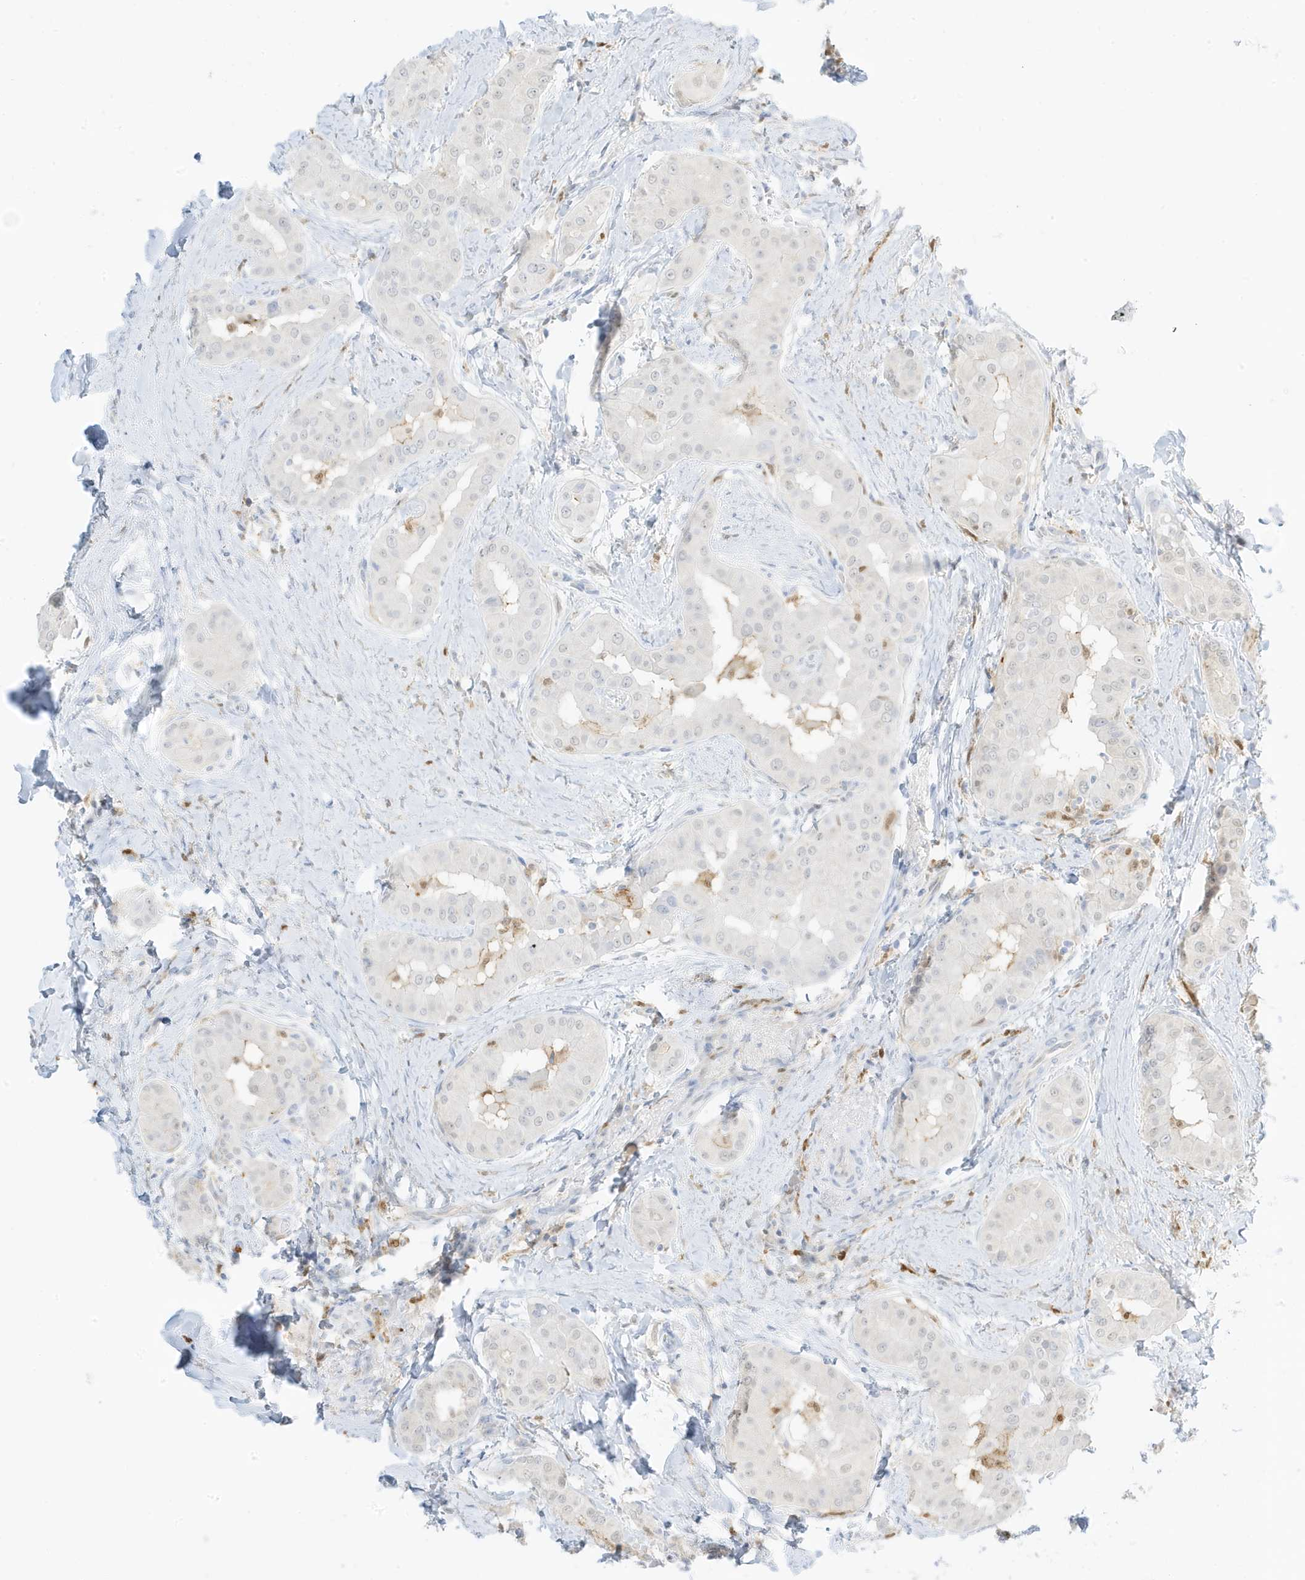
{"staining": {"intensity": "negative", "quantity": "none", "location": "none"}, "tissue": "thyroid cancer", "cell_type": "Tumor cells", "image_type": "cancer", "snomed": [{"axis": "morphology", "description": "Papillary adenocarcinoma, NOS"}, {"axis": "topography", "description": "Thyroid gland"}], "caption": "A high-resolution image shows immunohistochemistry (IHC) staining of papillary adenocarcinoma (thyroid), which exhibits no significant staining in tumor cells.", "gene": "GCA", "patient": {"sex": "male", "age": 33}}